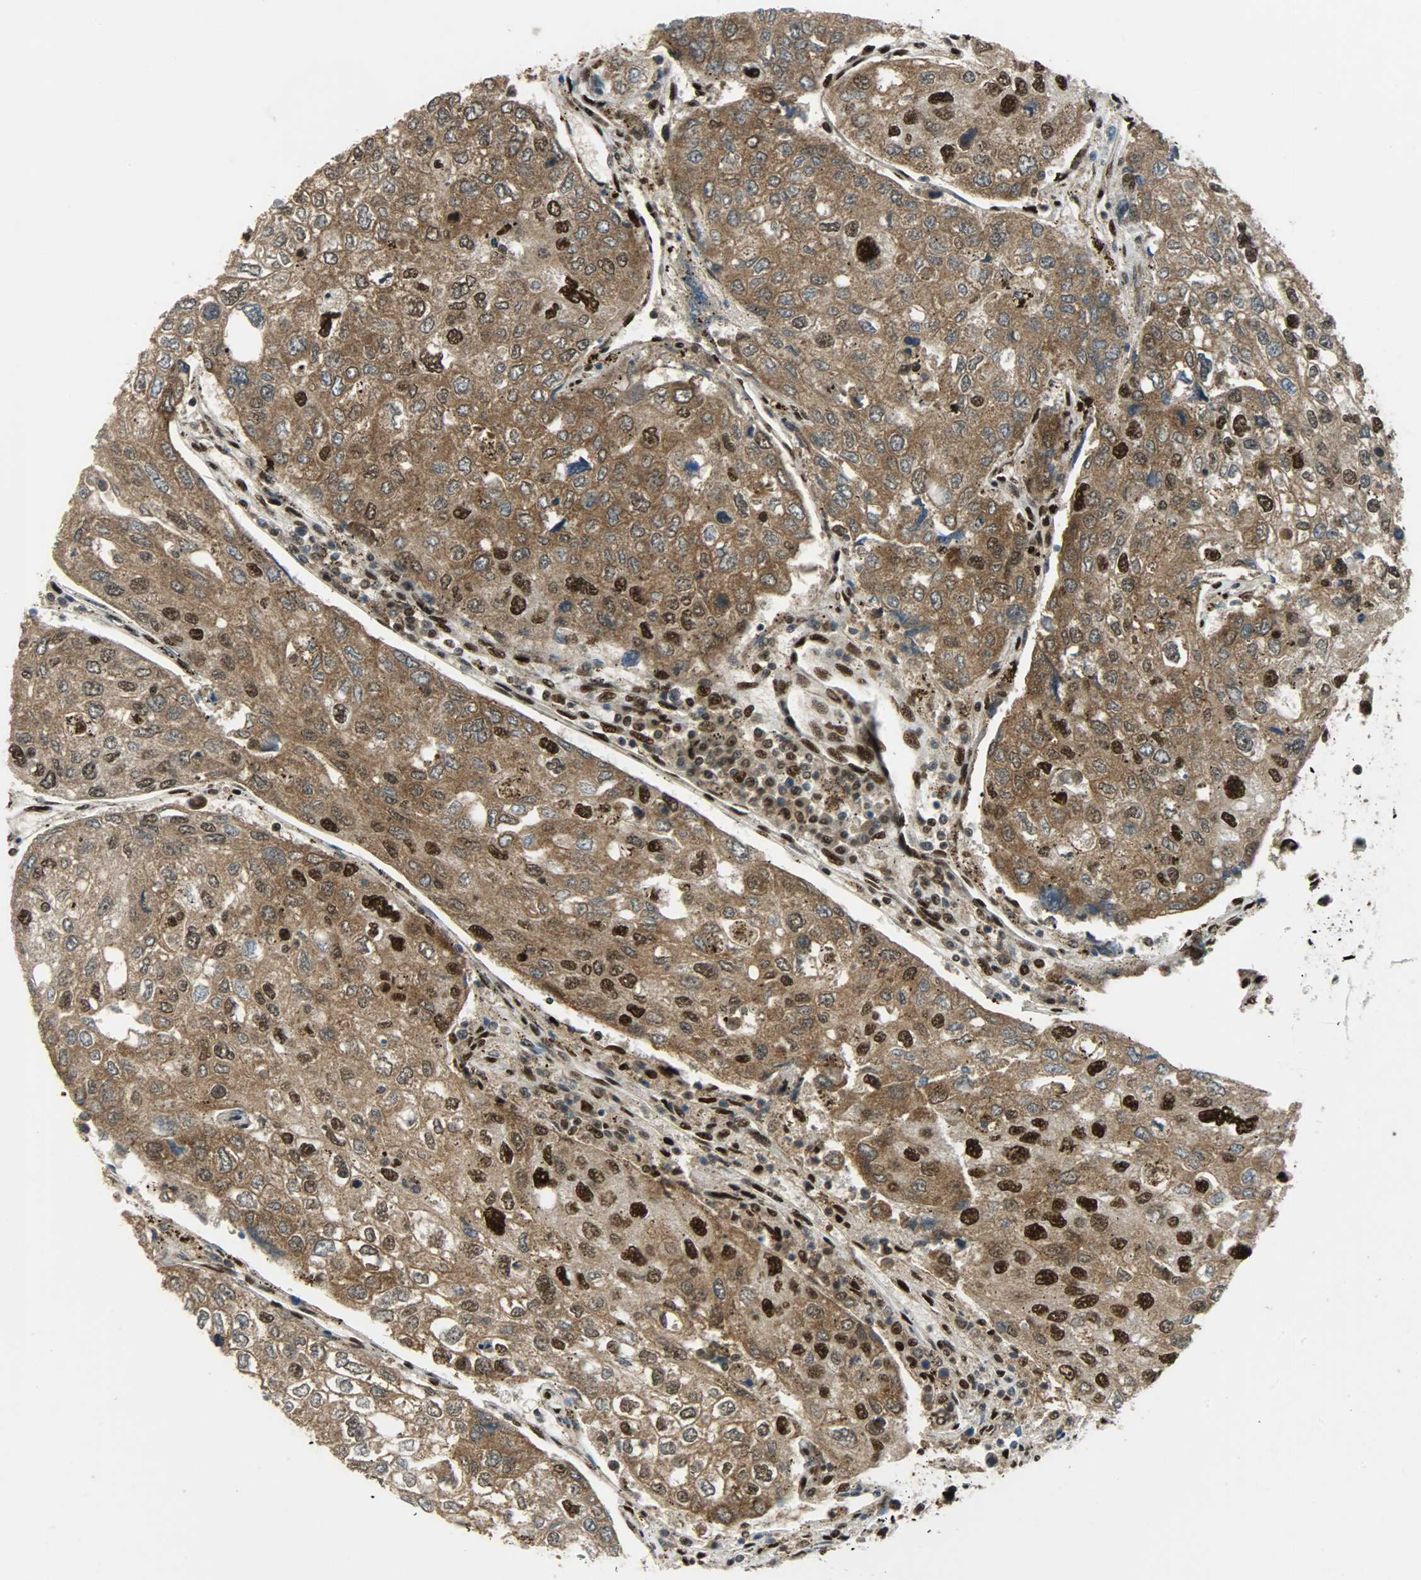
{"staining": {"intensity": "strong", "quantity": ">75%", "location": "cytoplasmic/membranous,nuclear"}, "tissue": "urothelial cancer", "cell_type": "Tumor cells", "image_type": "cancer", "snomed": [{"axis": "morphology", "description": "Urothelial carcinoma, High grade"}, {"axis": "topography", "description": "Lymph node"}, {"axis": "topography", "description": "Urinary bladder"}], "caption": "An IHC photomicrograph of tumor tissue is shown. Protein staining in brown highlights strong cytoplasmic/membranous and nuclear positivity in urothelial carcinoma (high-grade) within tumor cells. The staining was performed using DAB to visualize the protein expression in brown, while the nuclei were stained in blue with hematoxylin (Magnification: 20x).", "gene": "SSB", "patient": {"sex": "male", "age": 51}}